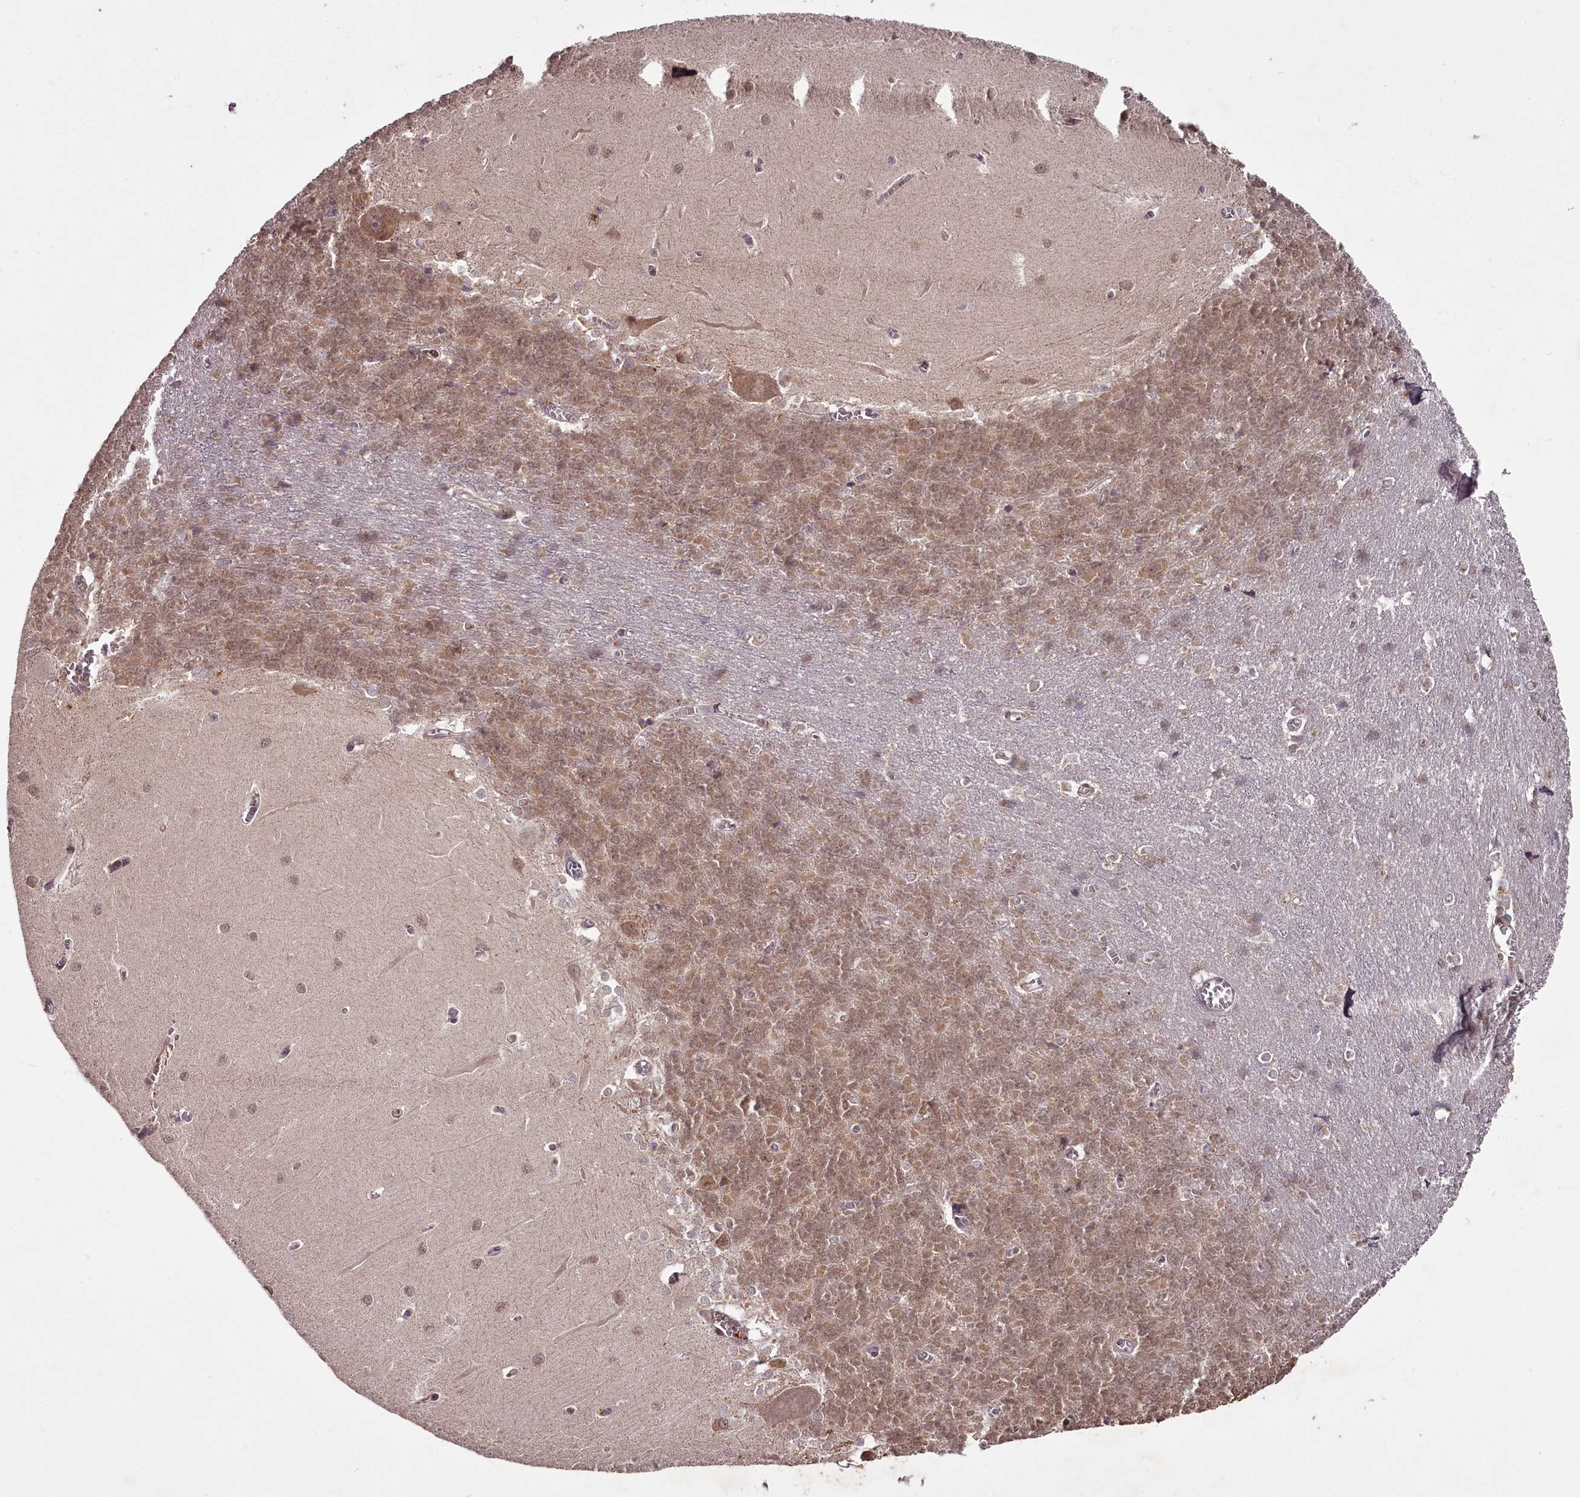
{"staining": {"intensity": "moderate", "quantity": ">75%", "location": "cytoplasmic/membranous"}, "tissue": "cerebellum", "cell_type": "Cells in granular layer", "image_type": "normal", "snomed": [{"axis": "morphology", "description": "Normal tissue, NOS"}, {"axis": "topography", "description": "Cerebellum"}], "caption": "High-magnification brightfield microscopy of normal cerebellum stained with DAB (brown) and counterstained with hematoxylin (blue). cells in granular layer exhibit moderate cytoplasmic/membranous positivity is appreciated in approximately>75% of cells. (DAB IHC, brown staining for protein, blue staining for nuclei).", "gene": "PCBP2", "patient": {"sex": "male", "age": 37}}